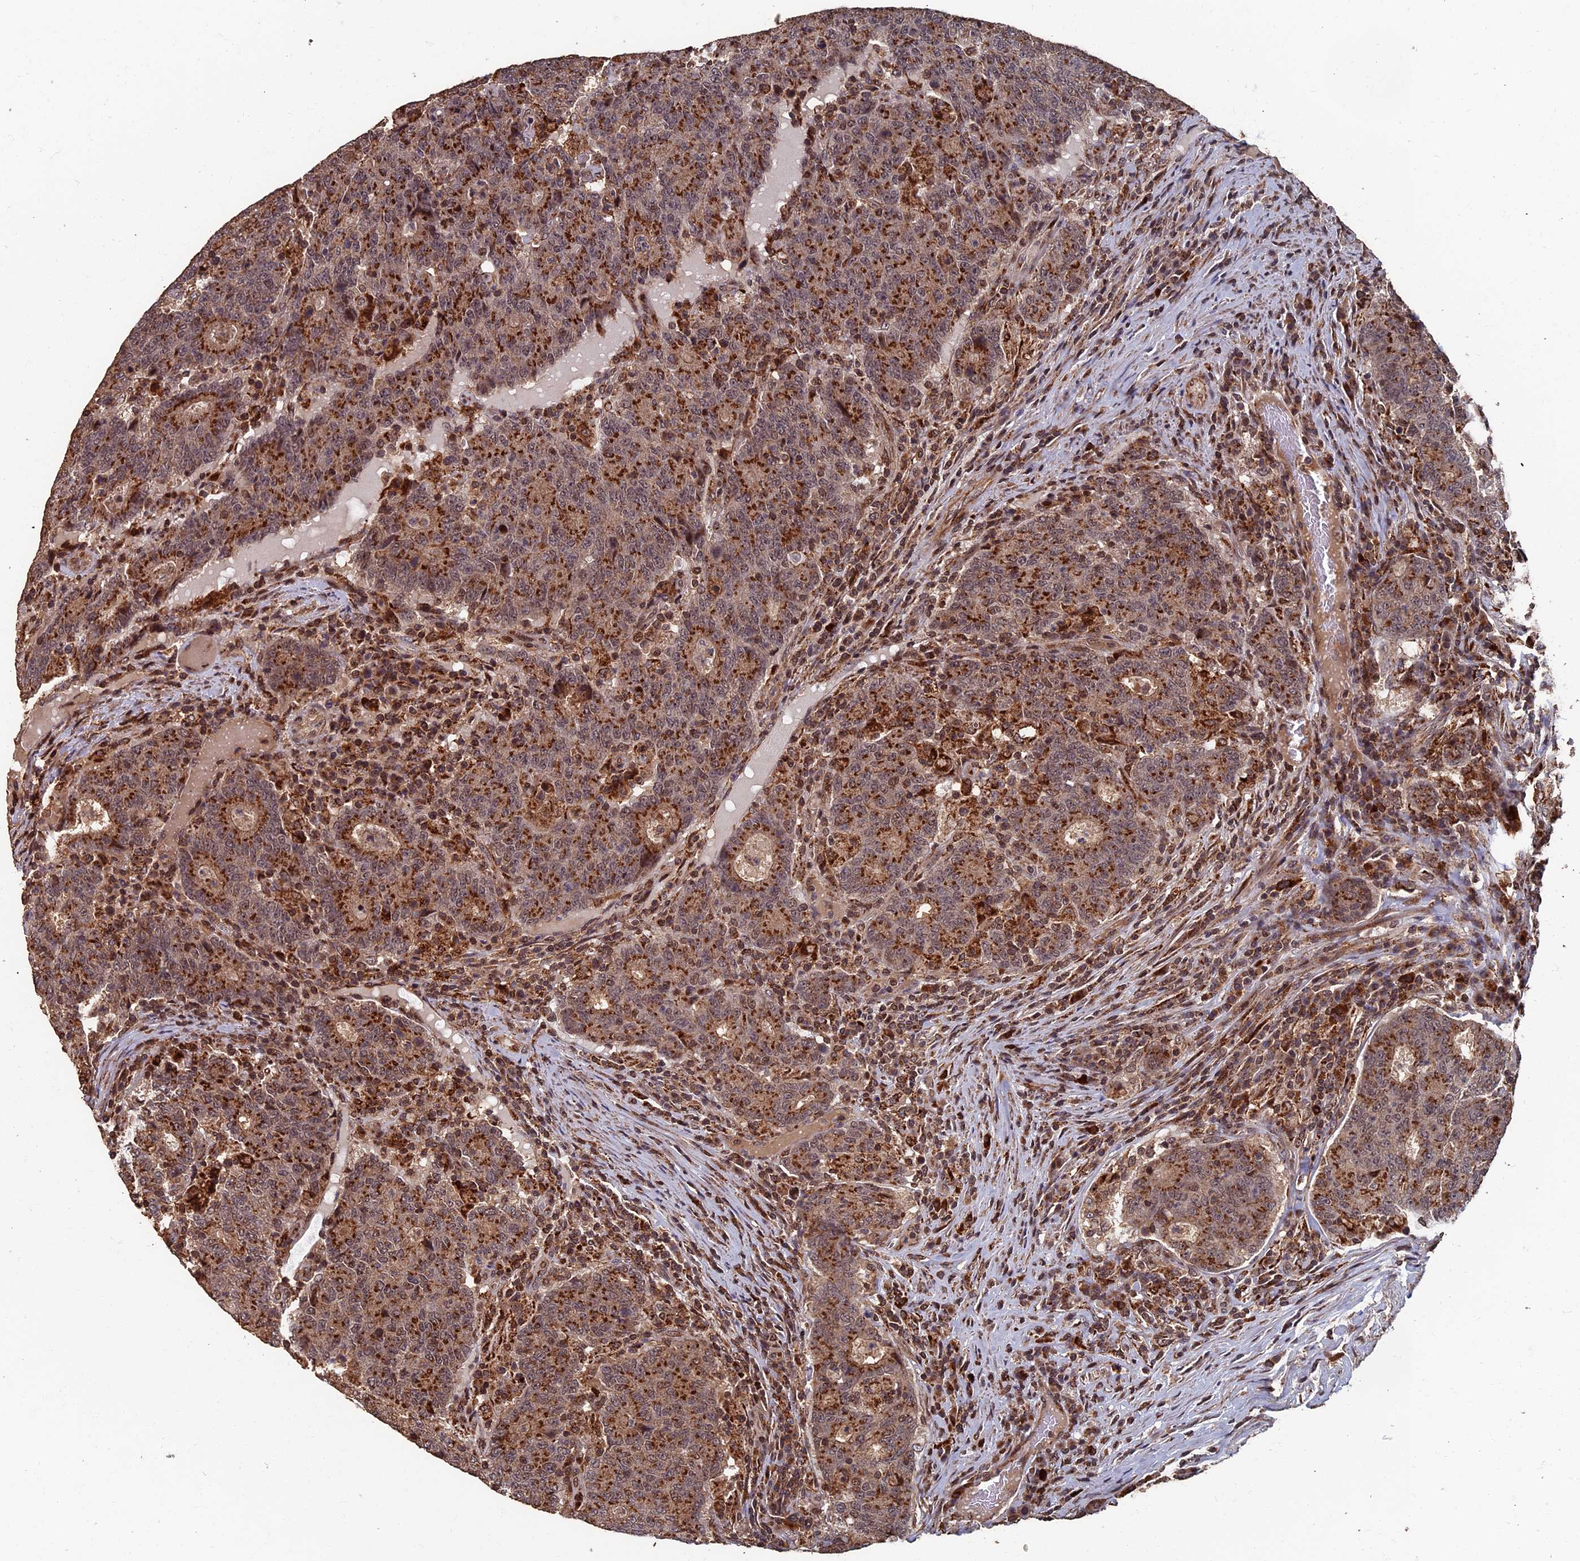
{"staining": {"intensity": "strong", "quantity": "25%-75%", "location": "cytoplasmic/membranous"}, "tissue": "colorectal cancer", "cell_type": "Tumor cells", "image_type": "cancer", "snomed": [{"axis": "morphology", "description": "Adenocarcinoma, NOS"}, {"axis": "topography", "description": "Colon"}], "caption": "Protein analysis of colorectal cancer tissue displays strong cytoplasmic/membranous positivity in about 25%-75% of tumor cells. (DAB (3,3'-diaminobenzidine) IHC with brightfield microscopy, high magnification).", "gene": "RASGRF1", "patient": {"sex": "female", "age": 75}}